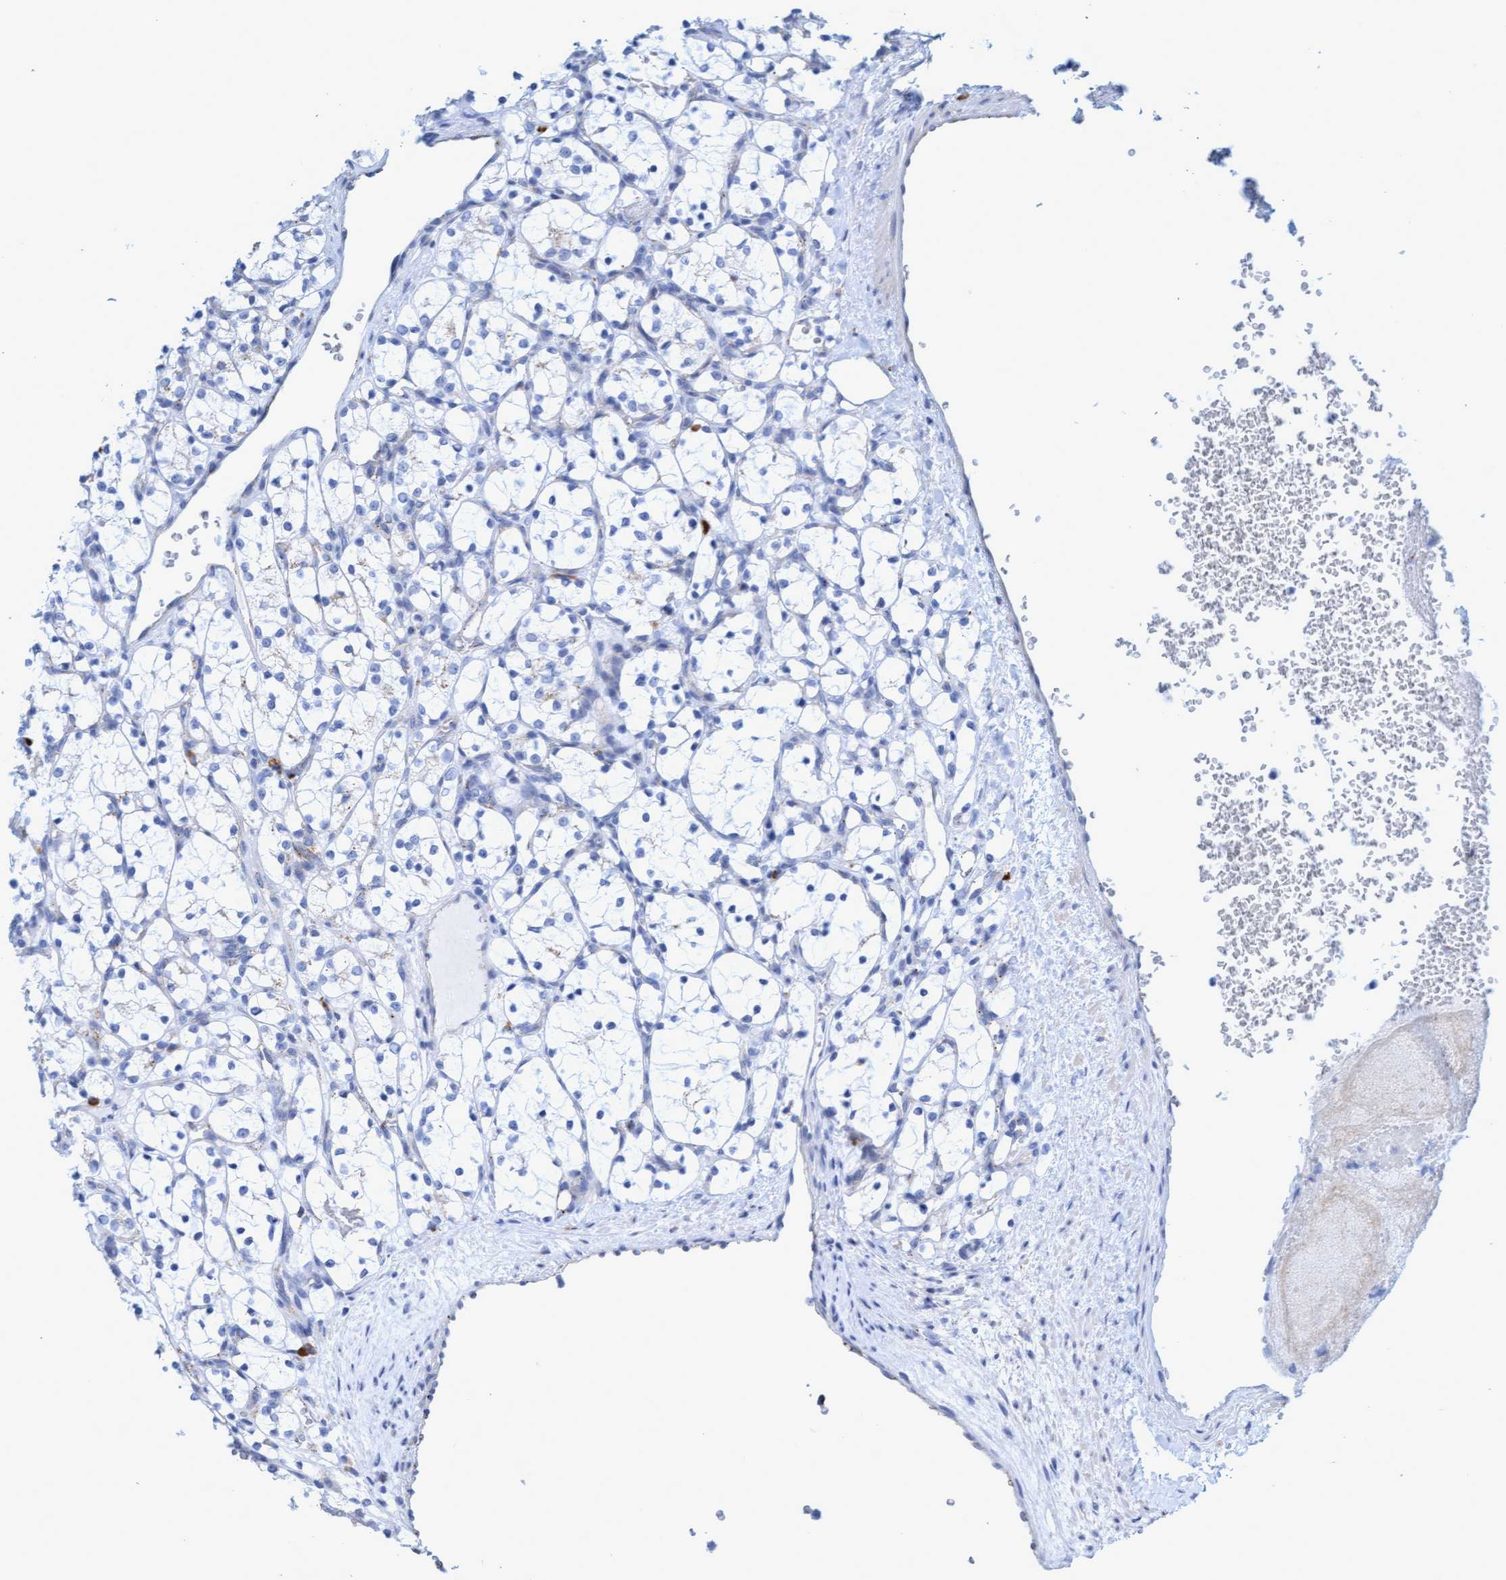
{"staining": {"intensity": "negative", "quantity": "none", "location": "none"}, "tissue": "renal cancer", "cell_type": "Tumor cells", "image_type": "cancer", "snomed": [{"axis": "morphology", "description": "Adenocarcinoma, NOS"}, {"axis": "topography", "description": "Kidney"}], "caption": "Micrograph shows no significant protein expression in tumor cells of renal cancer.", "gene": "SGSH", "patient": {"sex": "female", "age": 69}}